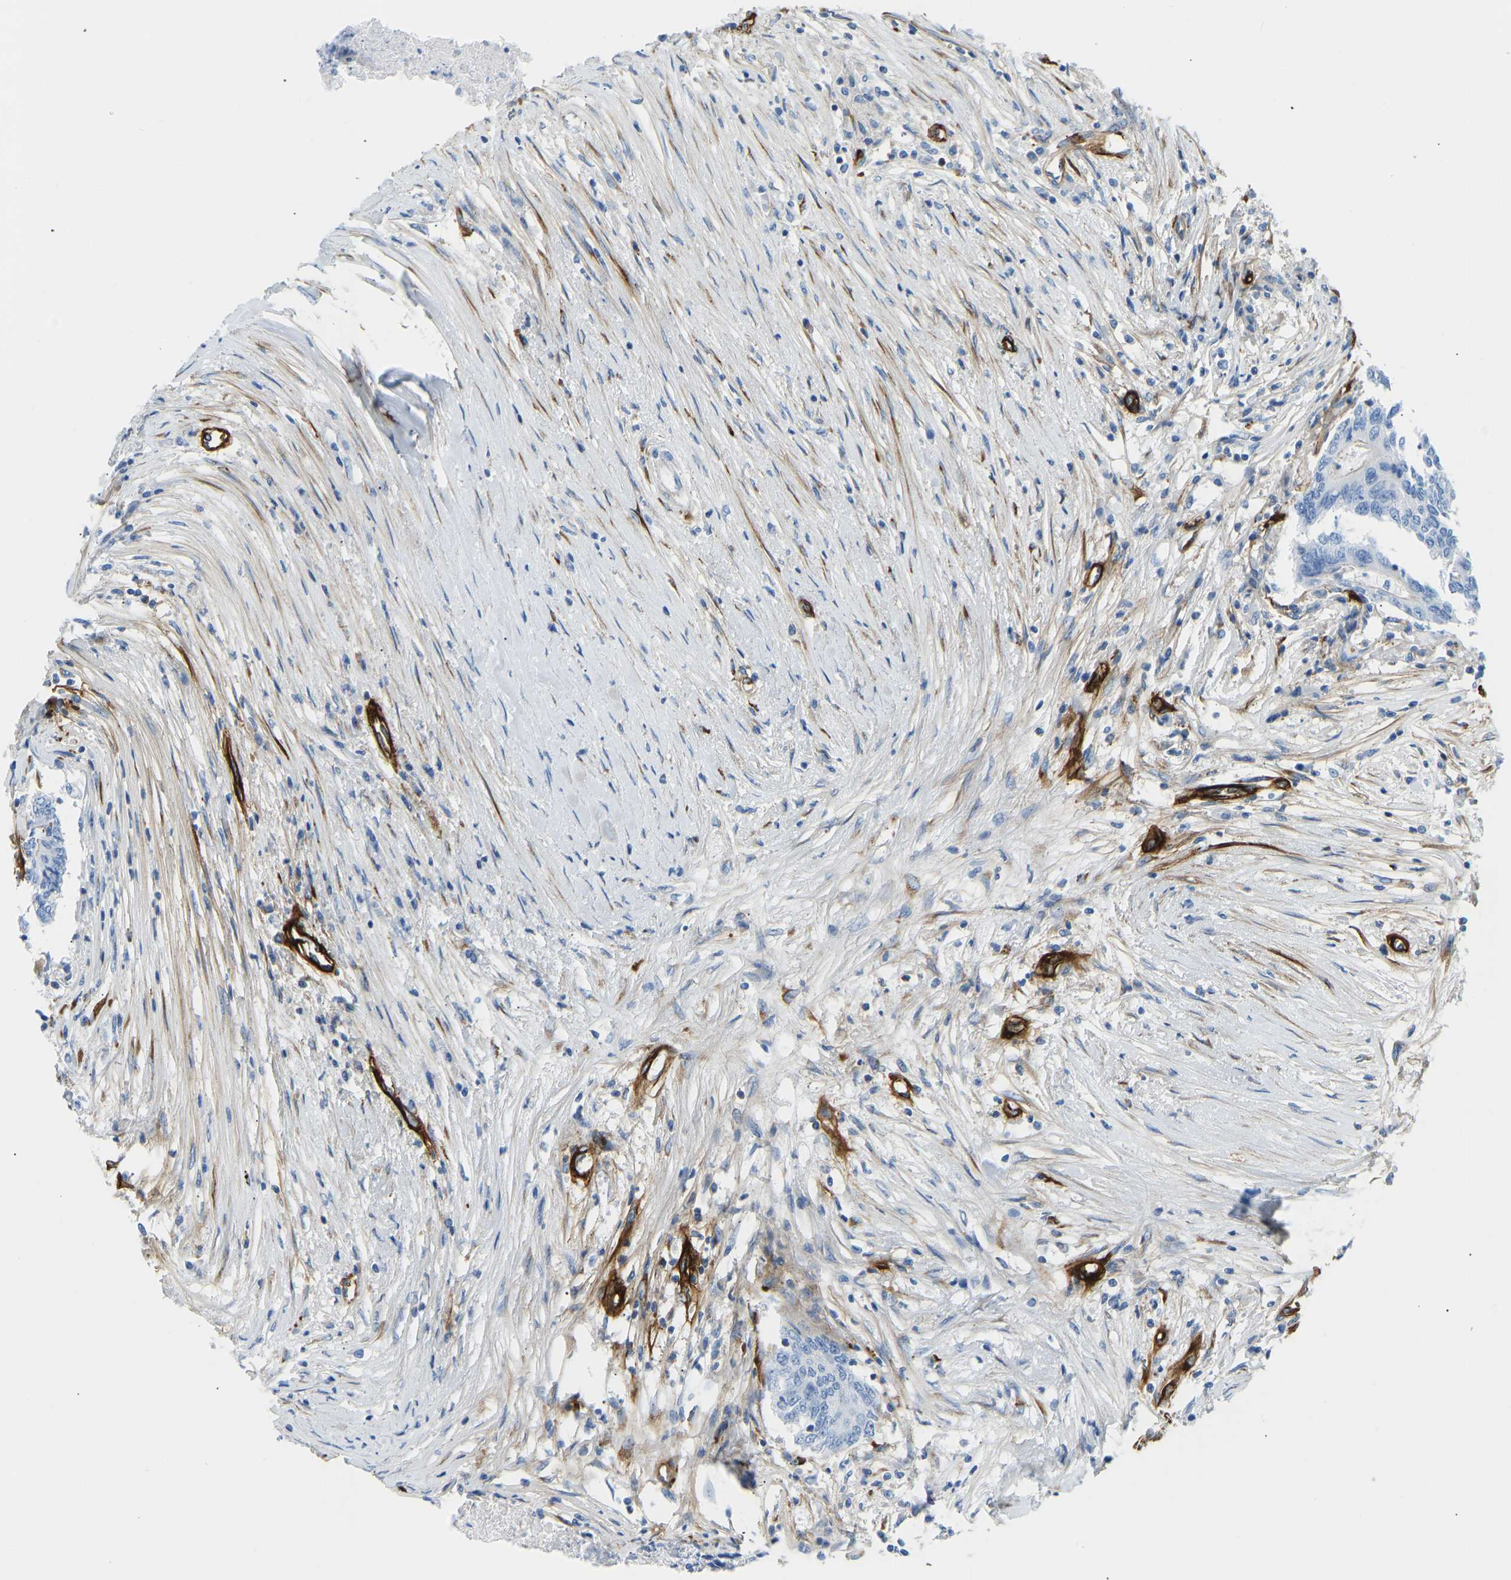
{"staining": {"intensity": "negative", "quantity": "none", "location": "none"}, "tissue": "colorectal cancer", "cell_type": "Tumor cells", "image_type": "cancer", "snomed": [{"axis": "morphology", "description": "Adenocarcinoma, NOS"}, {"axis": "topography", "description": "Rectum"}], "caption": "Immunohistochemistry of human adenocarcinoma (colorectal) reveals no staining in tumor cells. (IHC, brightfield microscopy, high magnification).", "gene": "COL15A1", "patient": {"sex": "male", "age": 63}}